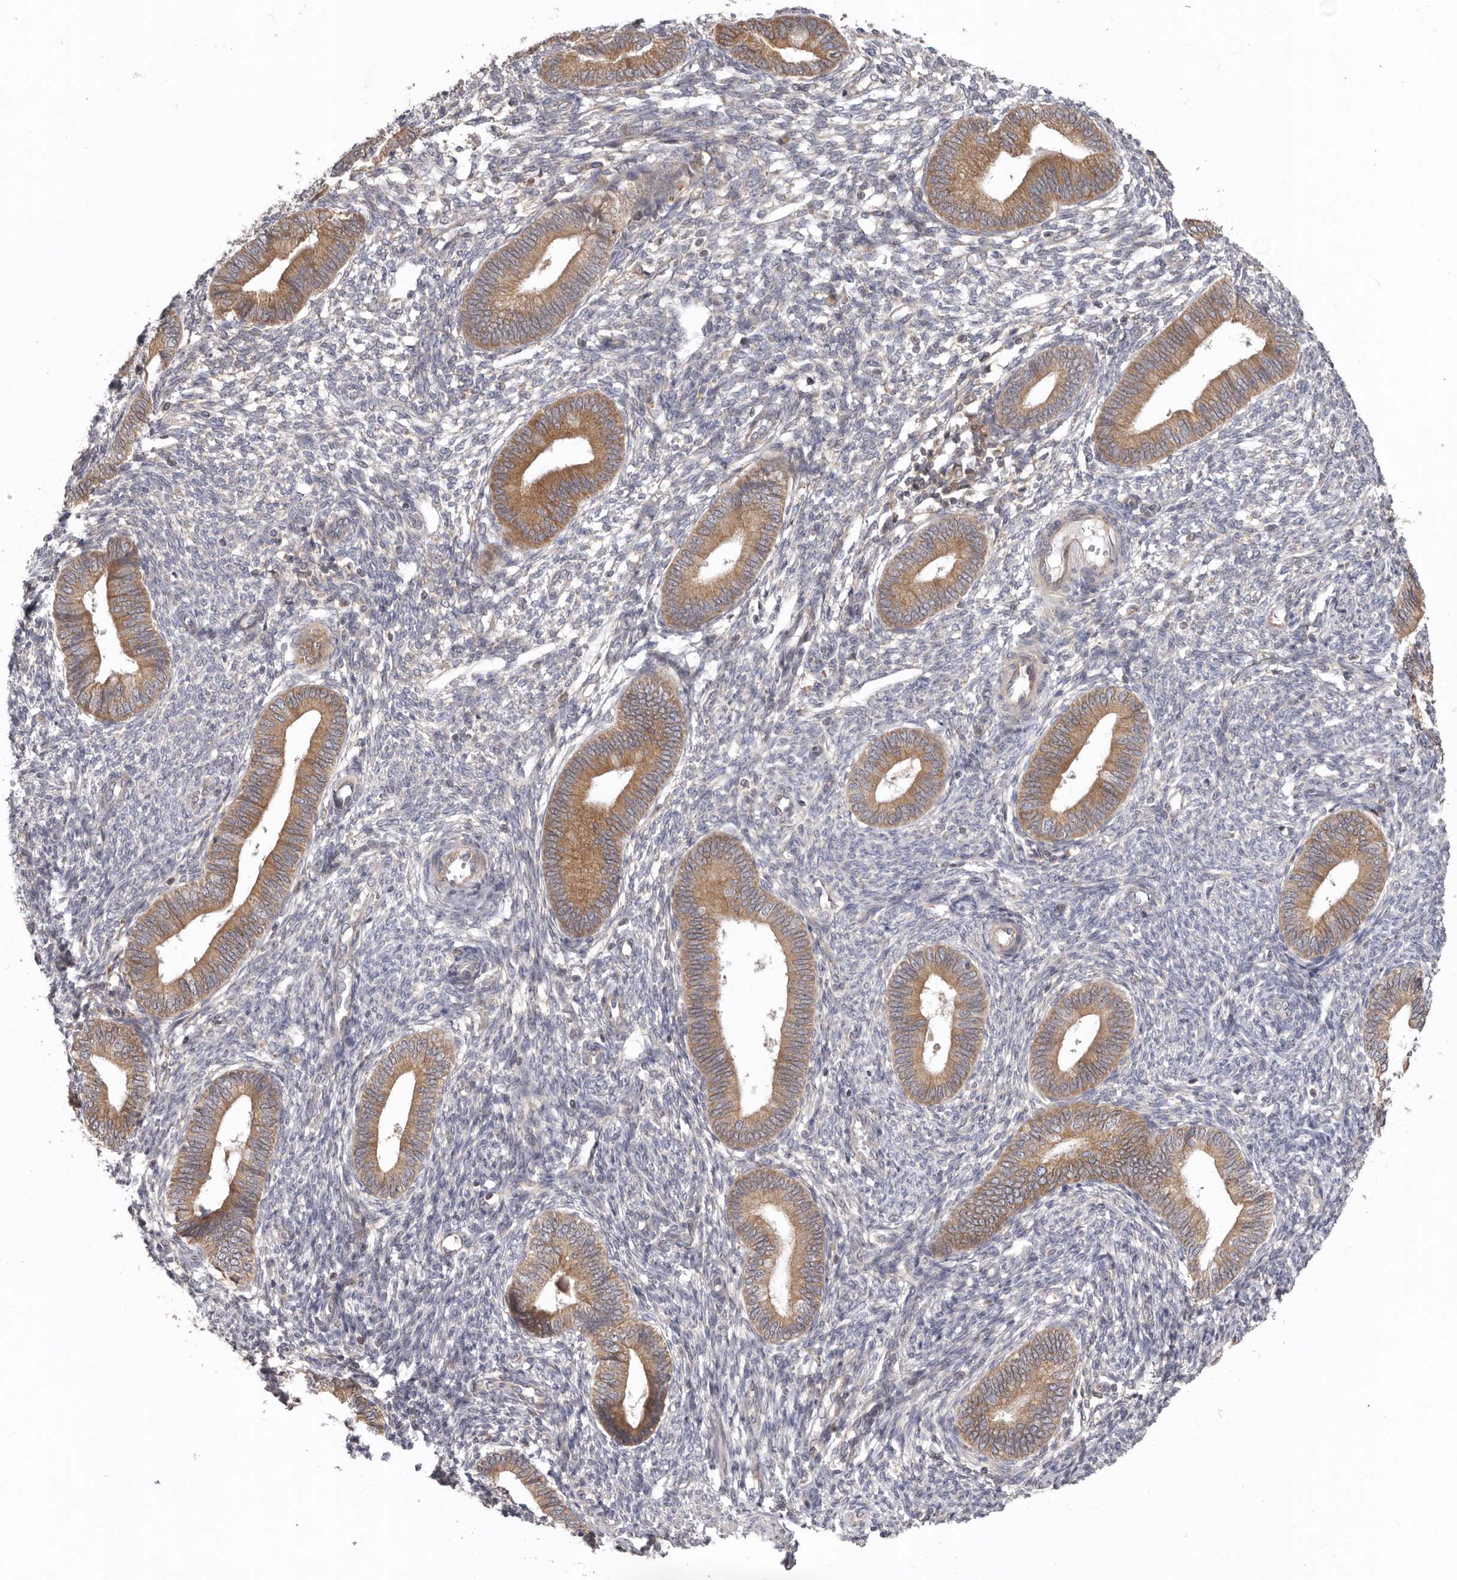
{"staining": {"intensity": "negative", "quantity": "none", "location": "none"}, "tissue": "endometrium", "cell_type": "Cells in endometrial stroma", "image_type": "normal", "snomed": [{"axis": "morphology", "description": "Normal tissue, NOS"}, {"axis": "topography", "description": "Endometrium"}], "caption": "Immunohistochemistry of normal human endometrium shows no expression in cells in endometrial stroma.", "gene": "TMUB1", "patient": {"sex": "female", "age": 46}}